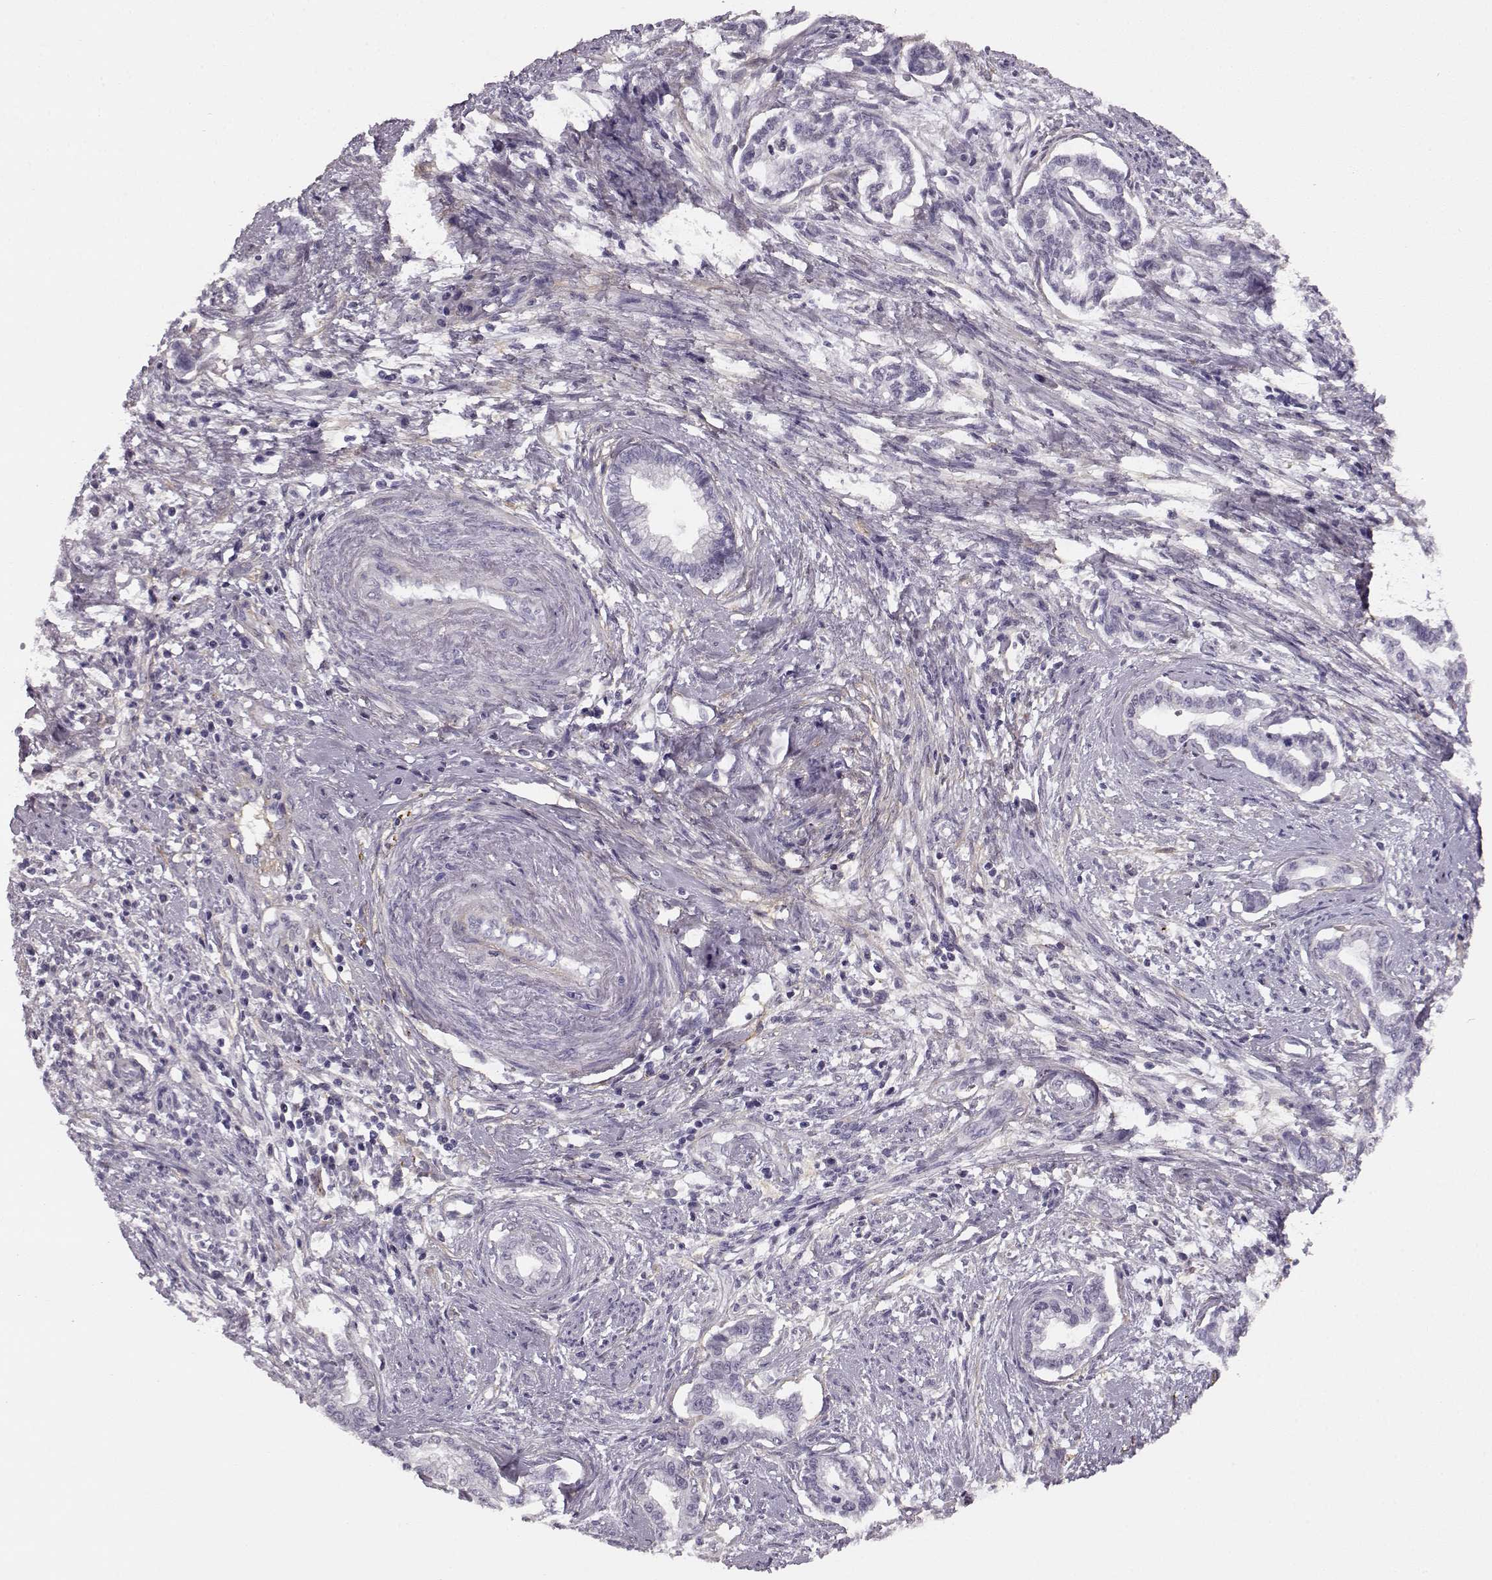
{"staining": {"intensity": "negative", "quantity": "none", "location": "none"}, "tissue": "cervical cancer", "cell_type": "Tumor cells", "image_type": "cancer", "snomed": [{"axis": "morphology", "description": "Adenocarcinoma, NOS"}, {"axis": "topography", "description": "Cervix"}], "caption": "IHC micrograph of human adenocarcinoma (cervical) stained for a protein (brown), which displays no positivity in tumor cells.", "gene": "TRIM69", "patient": {"sex": "female", "age": 62}}